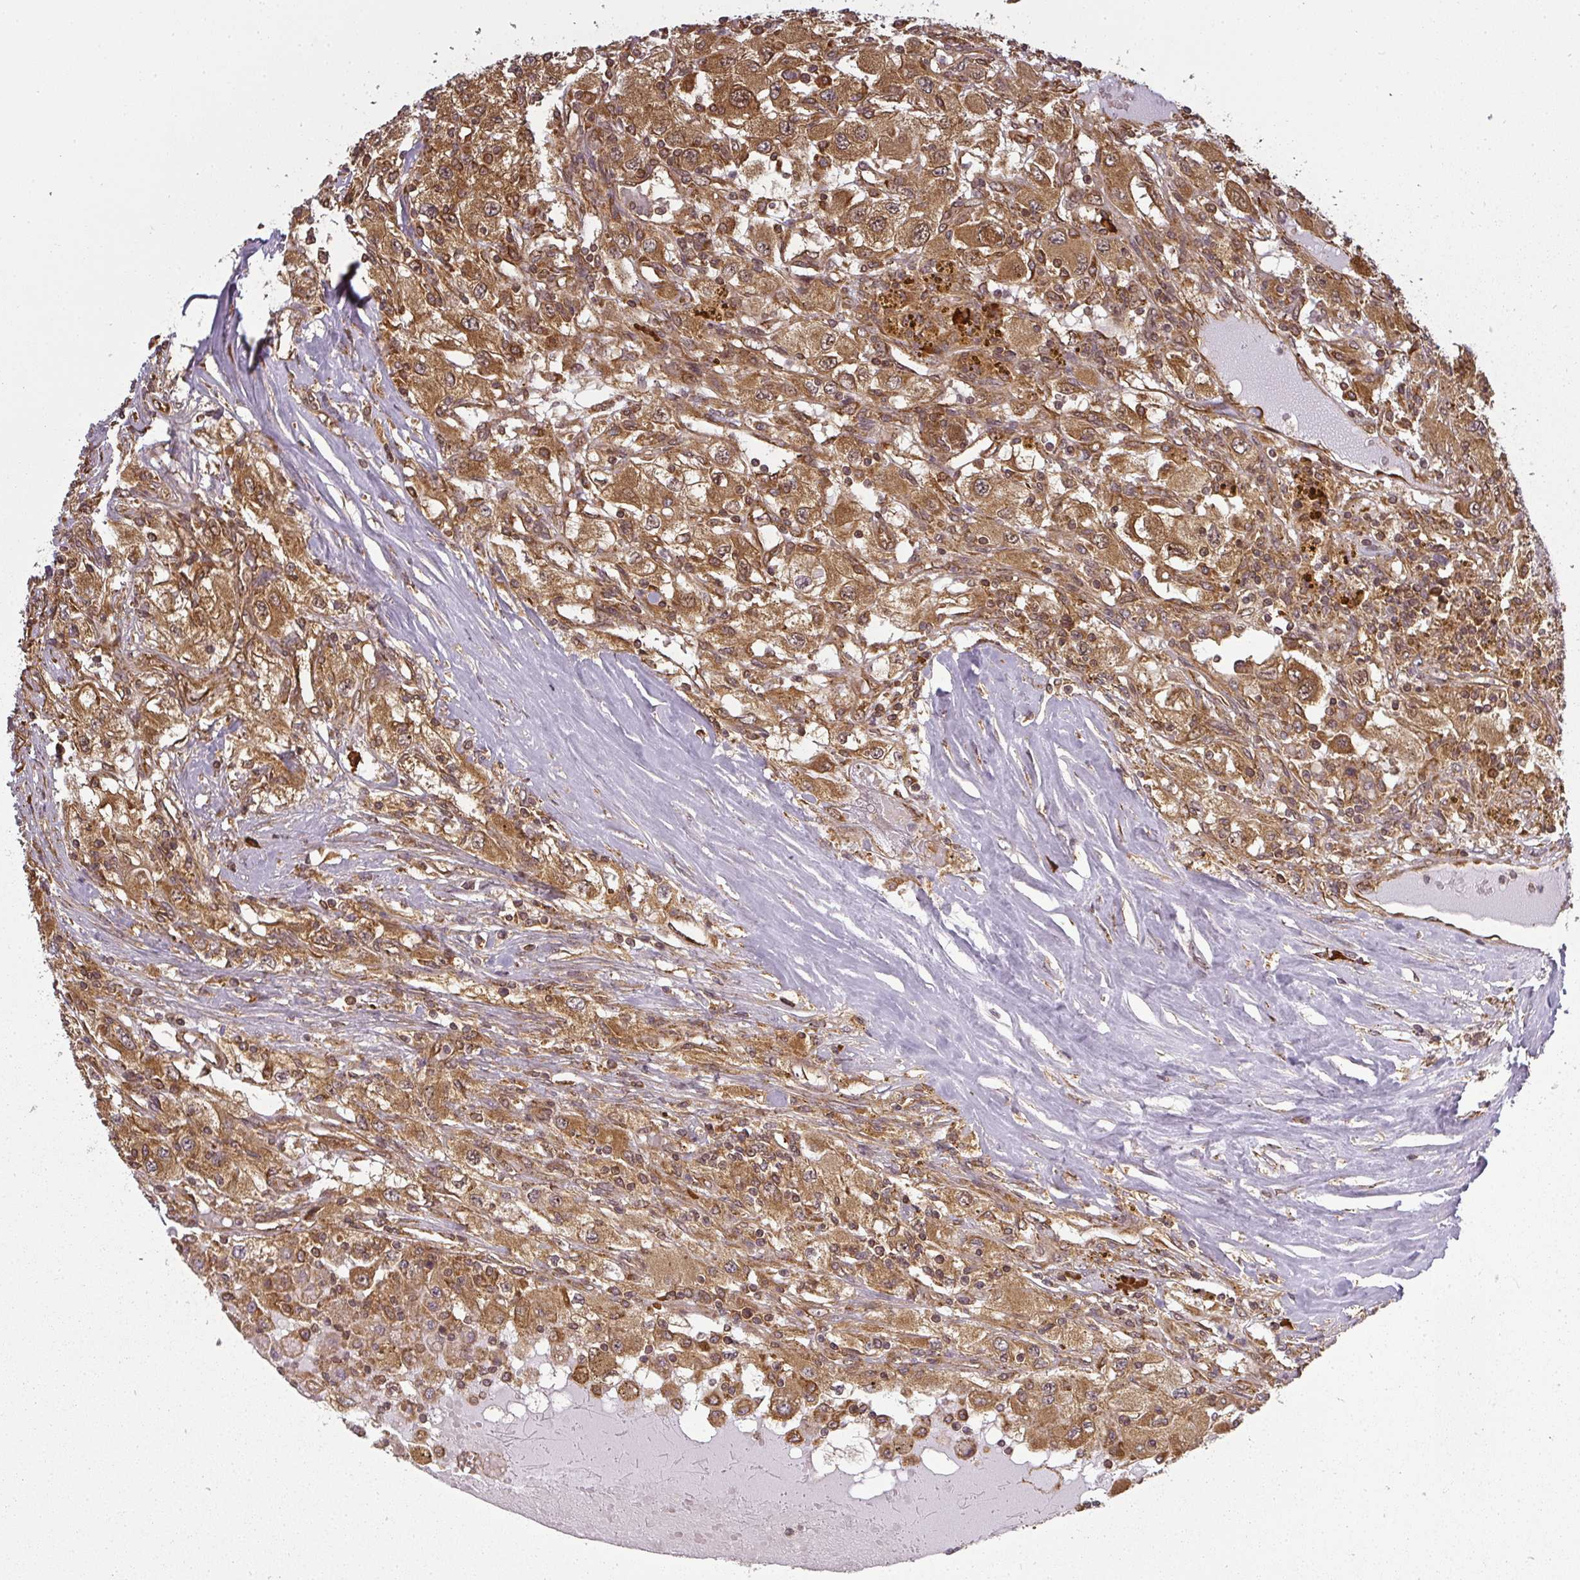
{"staining": {"intensity": "moderate", "quantity": ">75%", "location": "cytoplasmic/membranous"}, "tissue": "renal cancer", "cell_type": "Tumor cells", "image_type": "cancer", "snomed": [{"axis": "morphology", "description": "Adenocarcinoma, NOS"}, {"axis": "topography", "description": "Kidney"}], "caption": "This micrograph displays renal cancer (adenocarcinoma) stained with IHC to label a protein in brown. The cytoplasmic/membranous of tumor cells show moderate positivity for the protein. Nuclei are counter-stained blue.", "gene": "PPP6R3", "patient": {"sex": "female", "age": 67}}